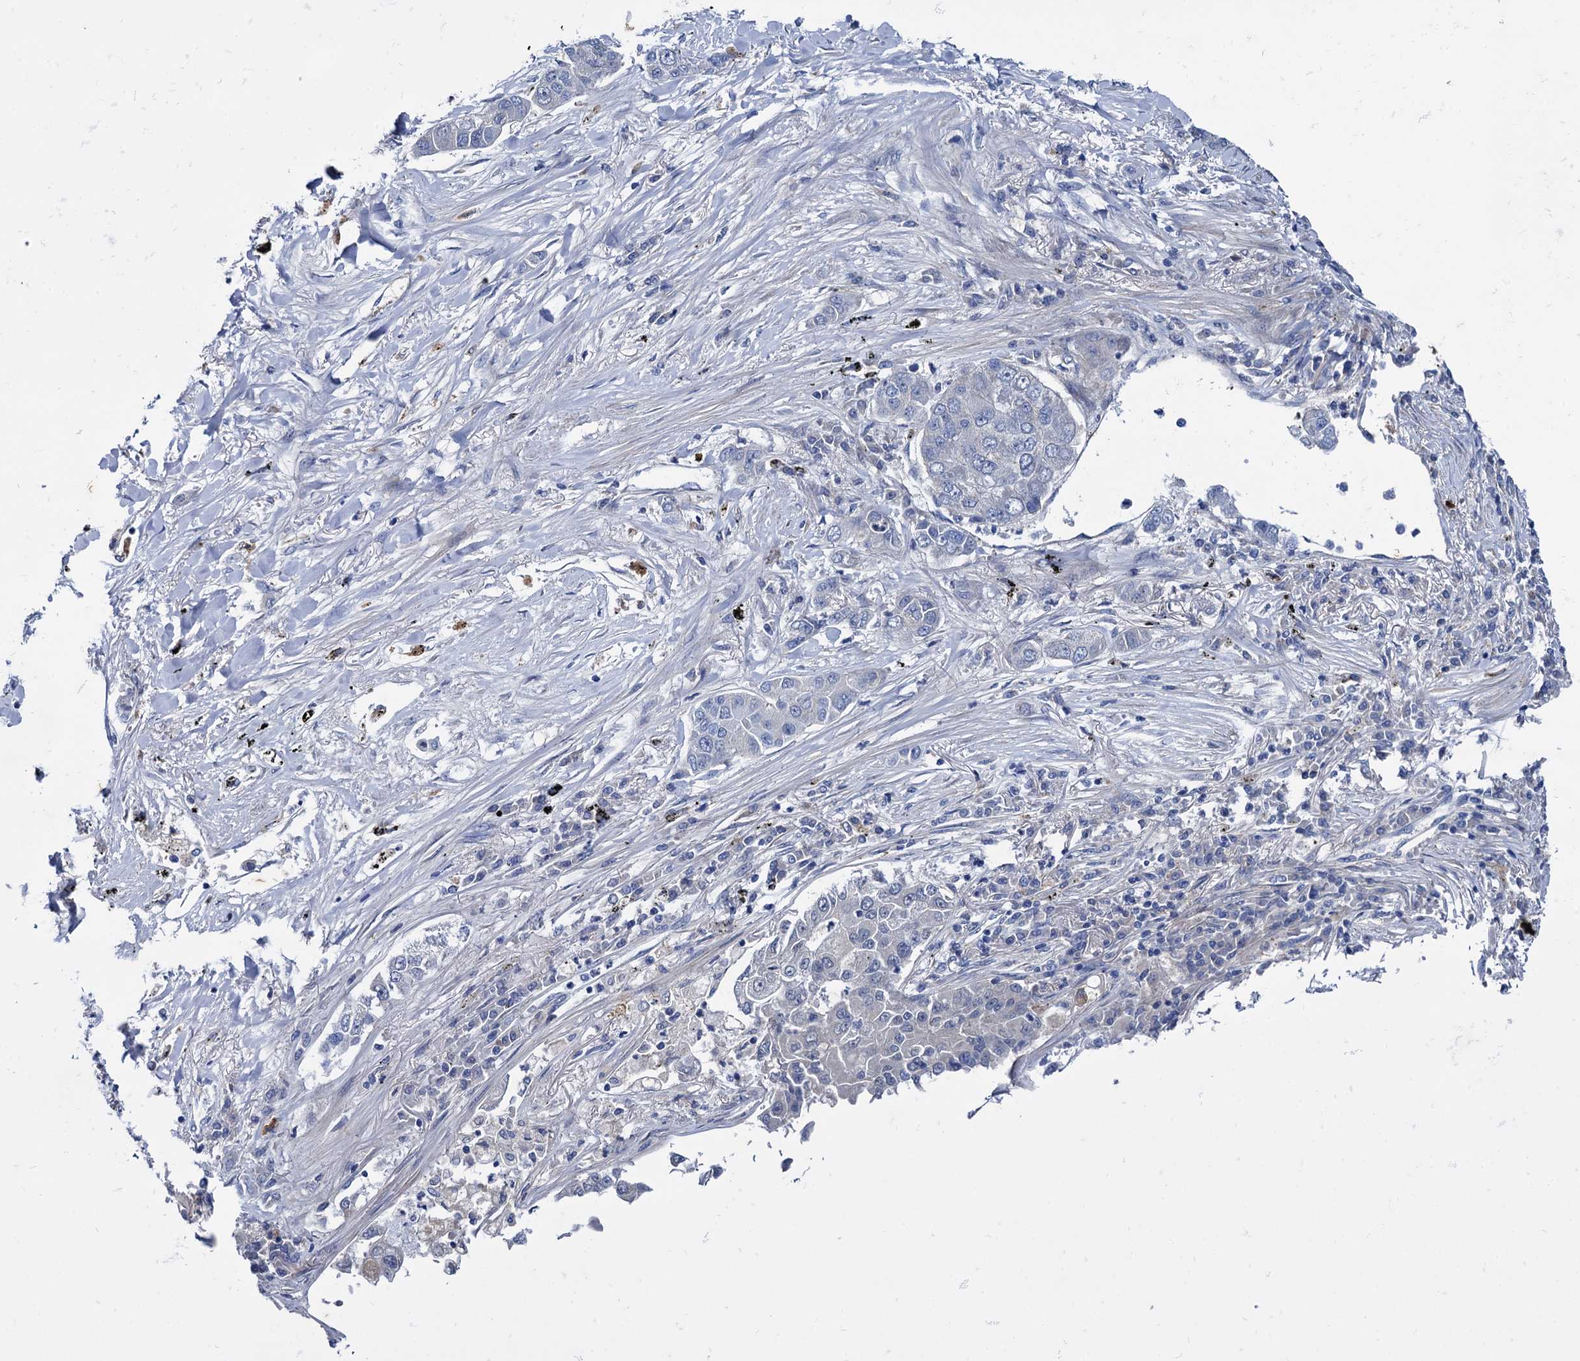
{"staining": {"intensity": "negative", "quantity": "none", "location": "none"}, "tissue": "lung cancer", "cell_type": "Tumor cells", "image_type": "cancer", "snomed": [{"axis": "morphology", "description": "Adenocarcinoma, NOS"}, {"axis": "topography", "description": "Lung"}], "caption": "The photomicrograph demonstrates no significant positivity in tumor cells of lung cancer.", "gene": "TMEM72", "patient": {"sex": "male", "age": 49}}